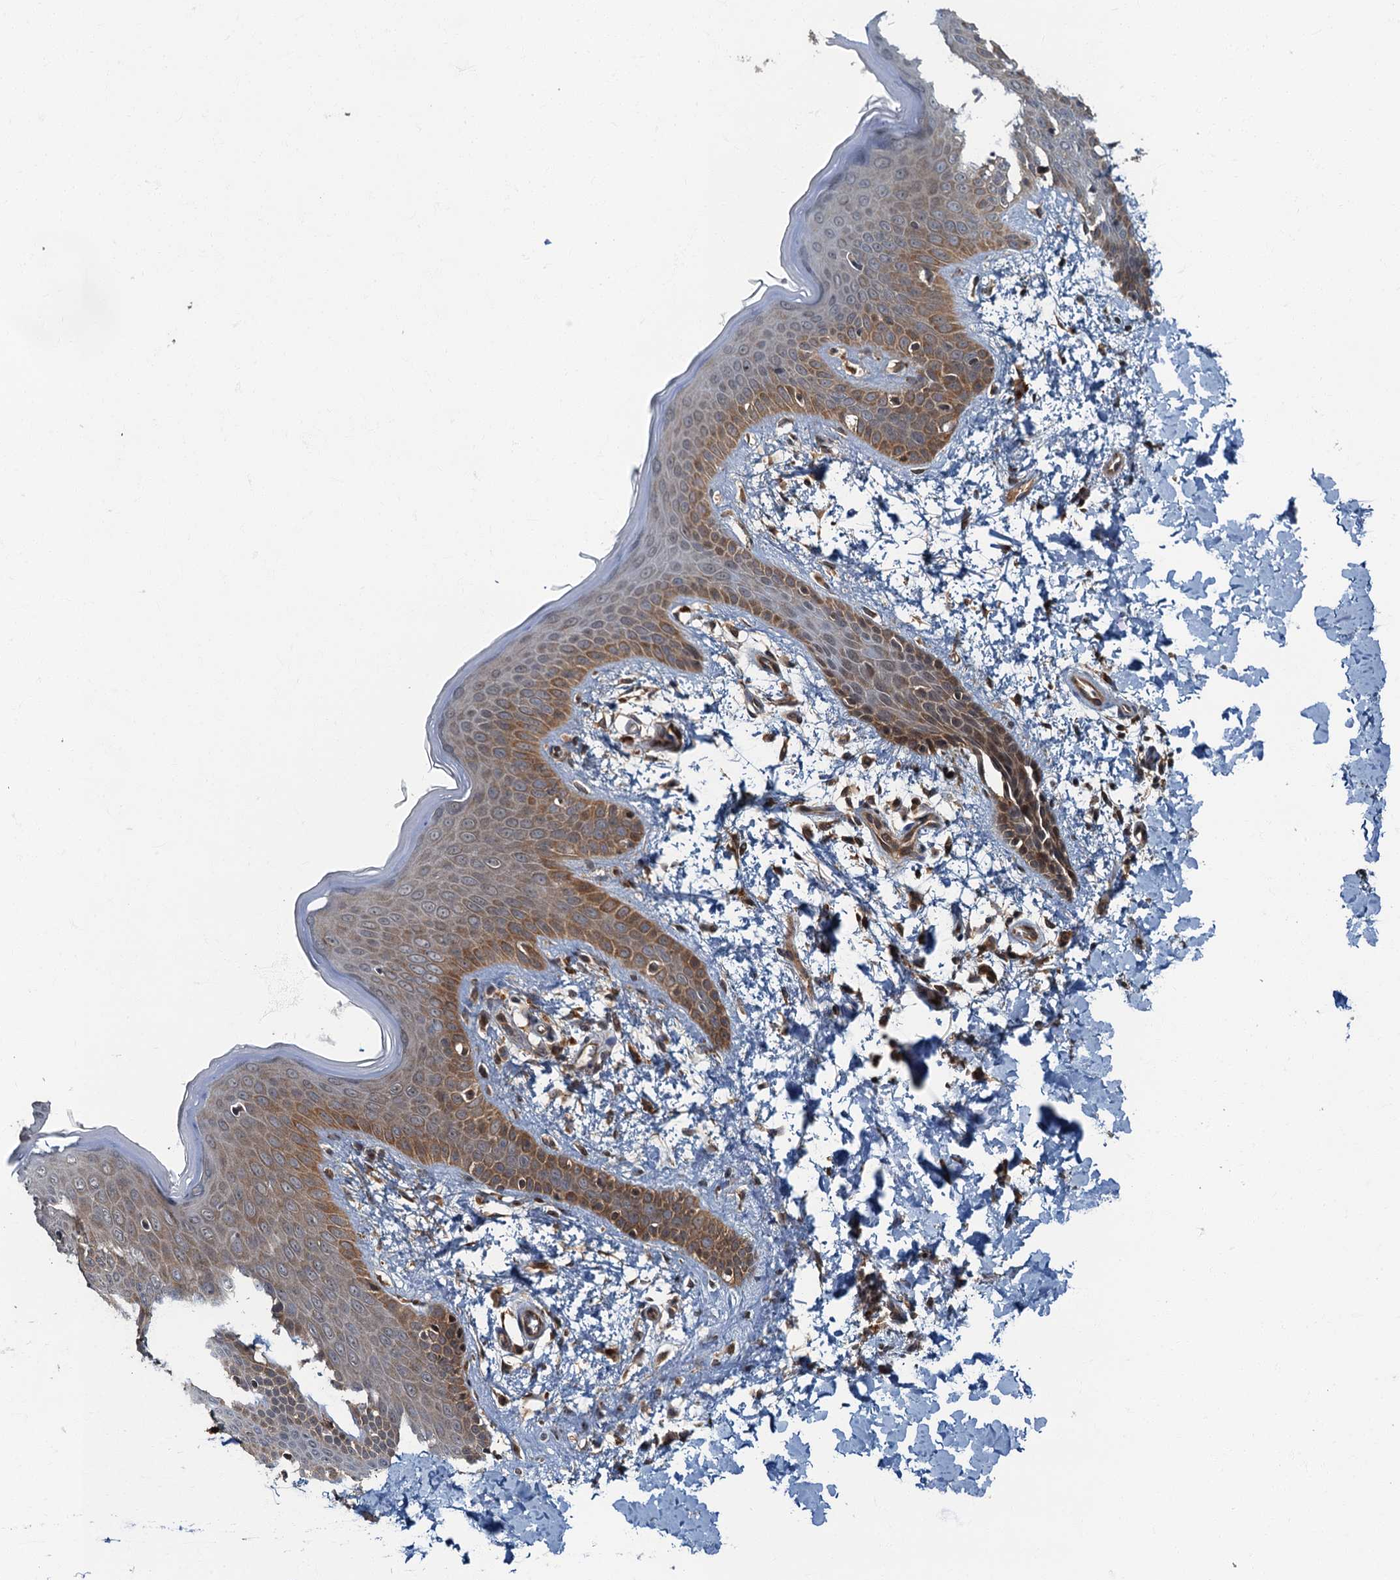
{"staining": {"intensity": "moderate", "quantity": ">75%", "location": "cytoplasmic/membranous"}, "tissue": "skin", "cell_type": "Fibroblasts", "image_type": "normal", "snomed": [{"axis": "morphology", "description": "Normal tissue, NOS"}, {"axis": "topography", "description": "Skin"}], "caption": "Immunohistochemistry (IHC) (DAB (3,3'-diaminobenzidine)) staining of normal human skin displays moderate cytoplasmic/membranous protein staining in about >75% of fibroblasts.", "gene": "WDCP", "patient": {"sex": "male", "age": 36}}